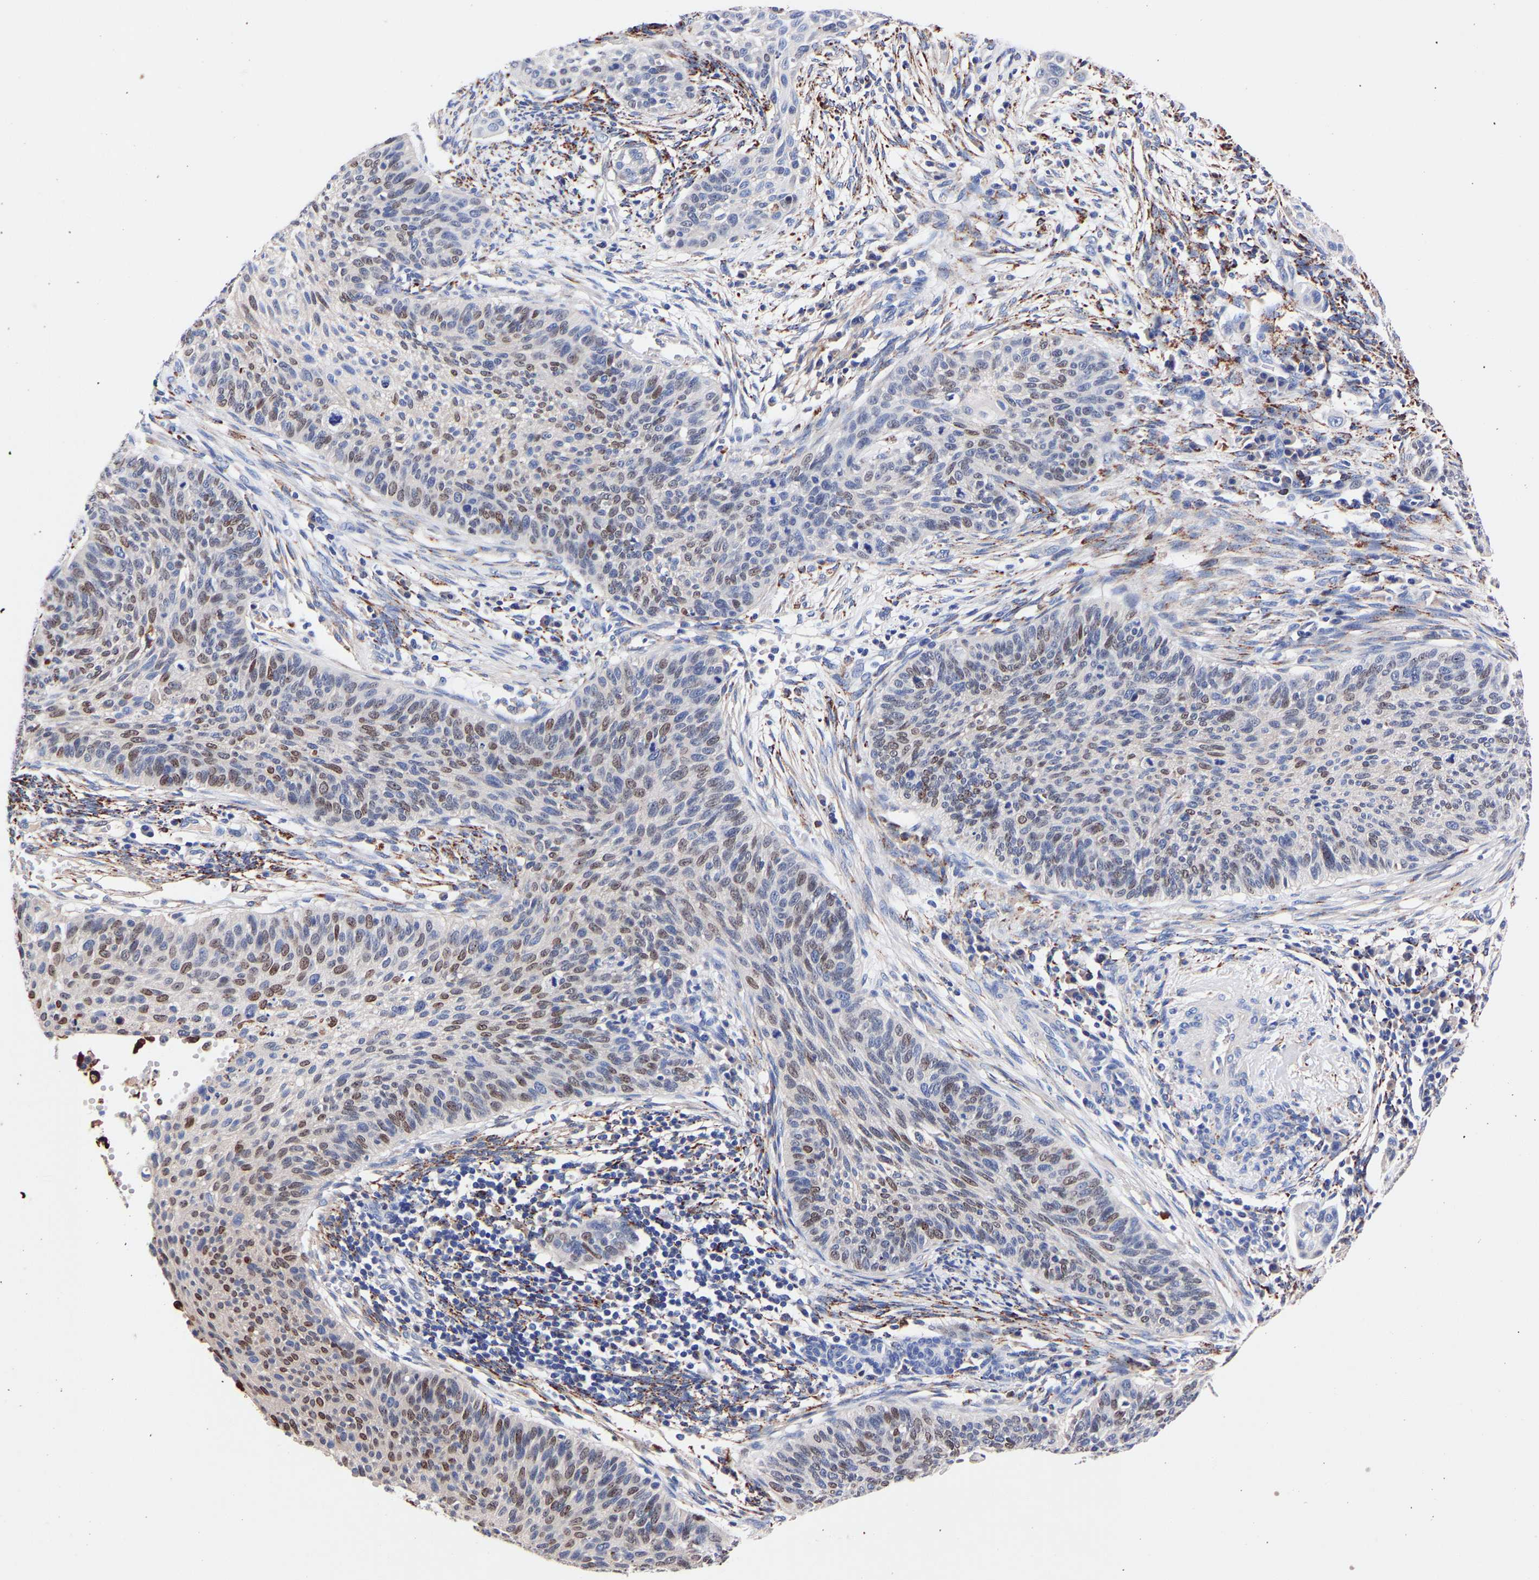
{"staining": {"intensity": "moderate", "quantity": "25%-75%", "location": "nuclear"}, "tissue": "cervical cancer", "cell_type": "Tumor cells", "image_type": "cancer", "snomed": [{"axis": "morphology", "description": "Squamous cell carcinoma, NOS"}, {"axis": "topography", "description": "Cervix"}], "caption": "Squamous cell carcinoma (cervical) tissue shows moderate nuclear positivity in approximately 25%-75% of tumor cells", "gene": "SEM1", "patient": {"sex": "female", "age": 70}}